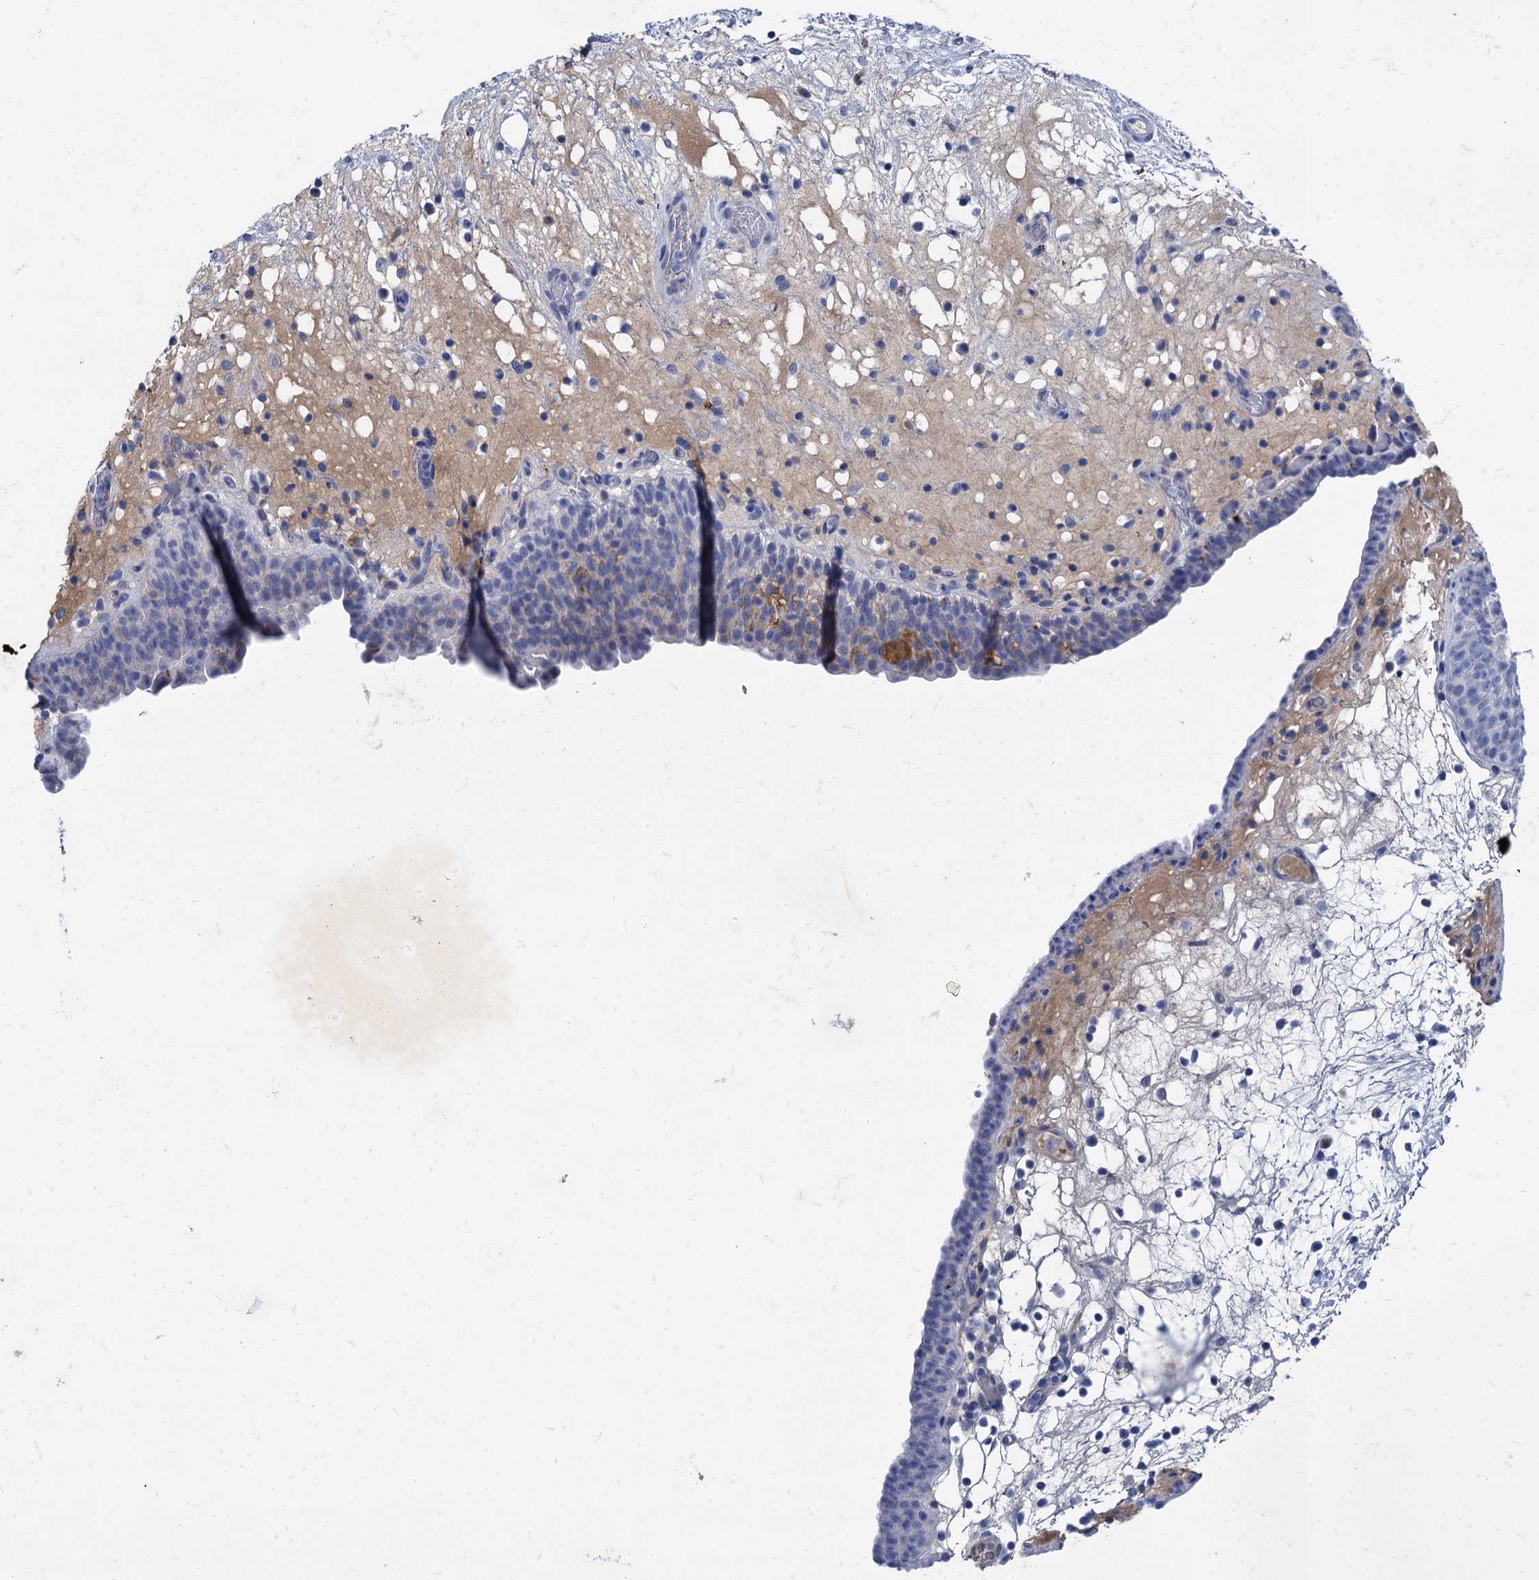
{"staining": {"intensity": "negative", "quantity": "none", "location": "none"}, "tissue": "urinary bladder", "cell_type": "Urothelial cells", "image_type": "normal", "snomed": [{"axis": "morphology", "description": "Normal tissue, NOS"}, {"axis": "topography", "description": "Urinary bladder"}], "caption": "Immunohistochemical staining of unremarkable human urinary bladder reveals no significant positivity in urothelial cells.", "gene": "TMEM72", "patient": {"sex": "male", "age": 71}}